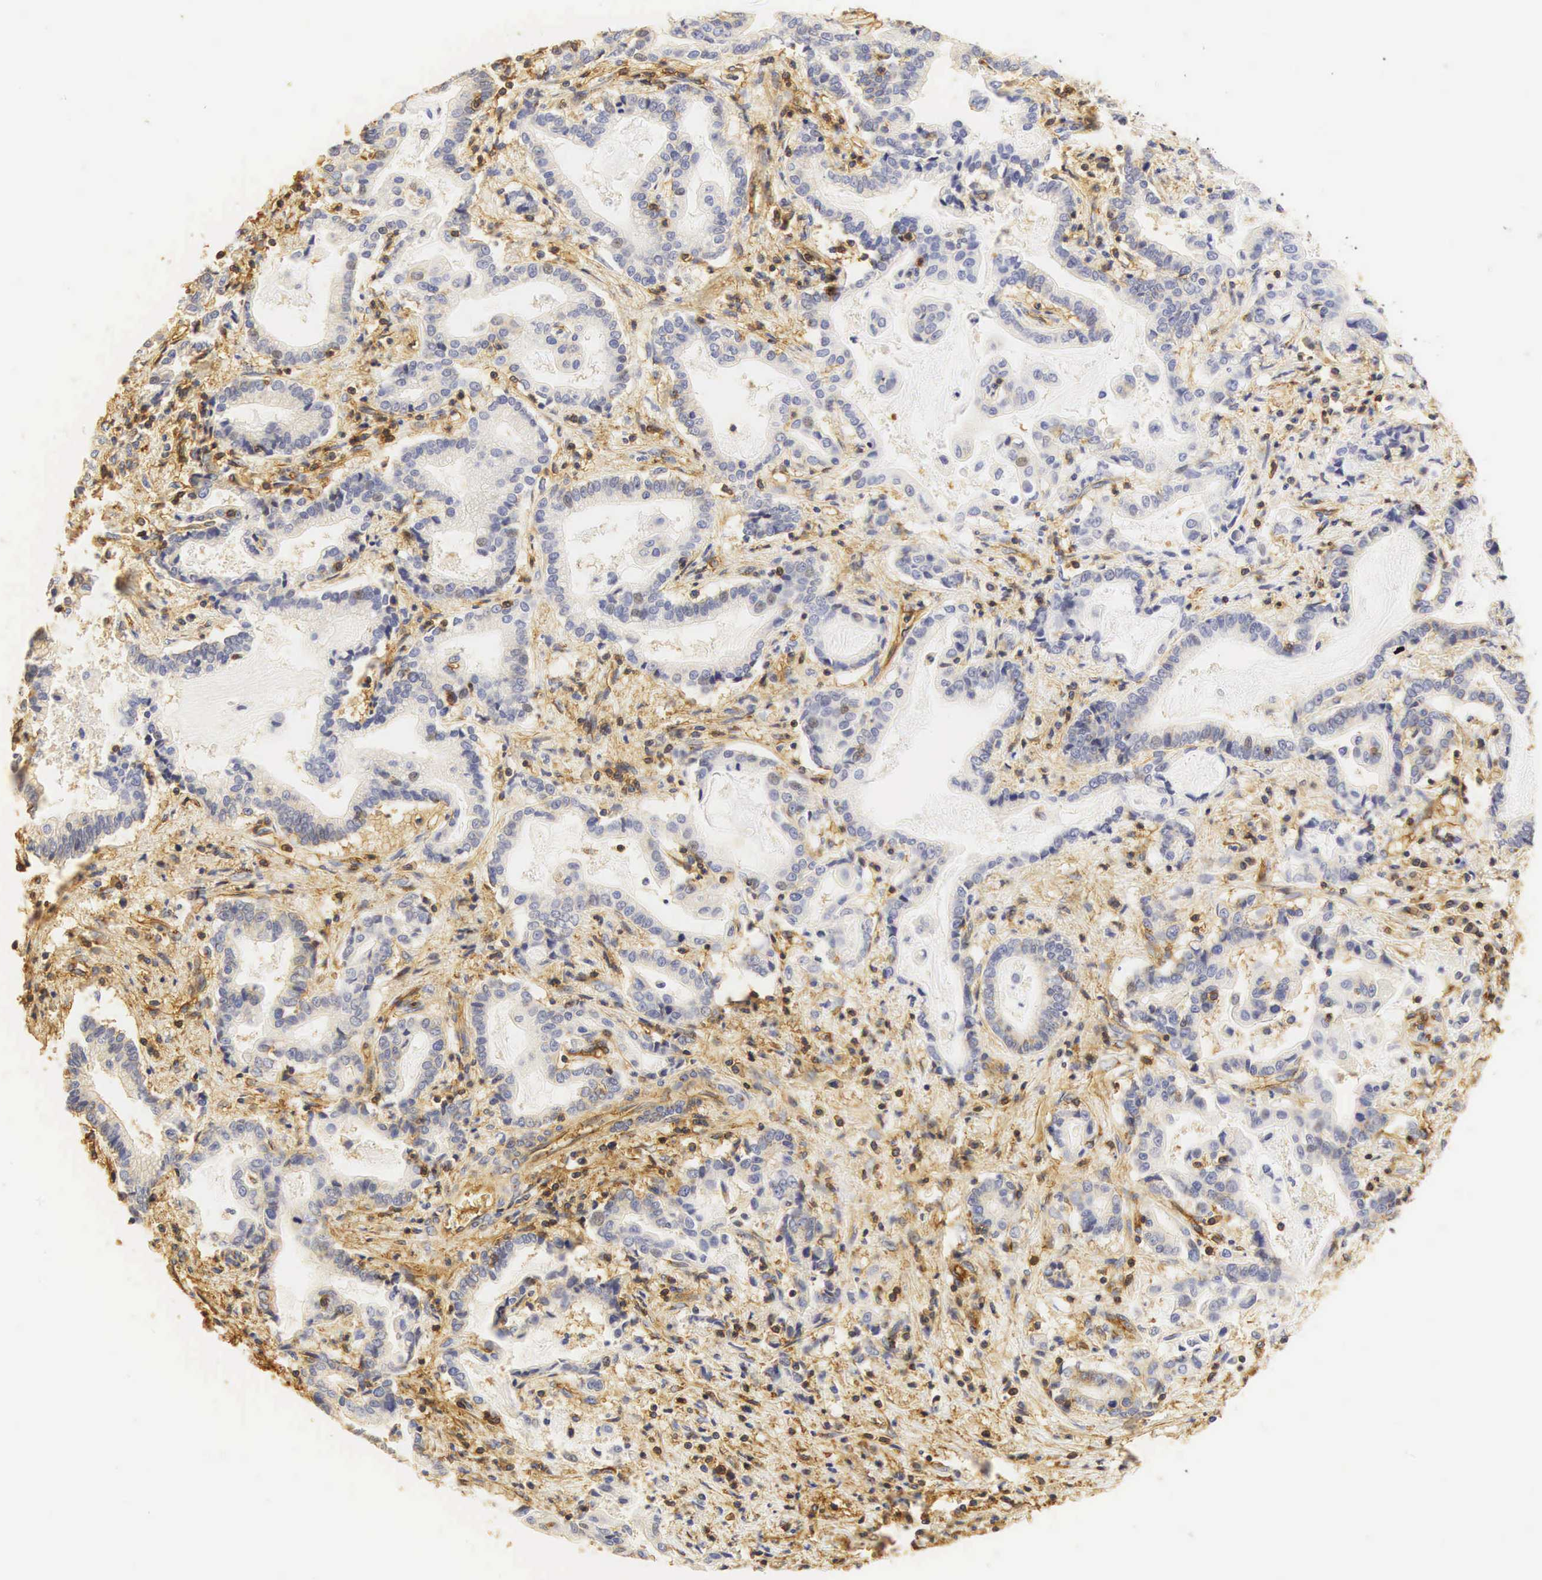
{"staining": {"intensity": "weak", "quantity": "<25%", "location": "cytoplasmic/membranous"}, "tissue": "liver cancer", "cell_type": "Tumor cells", "image_type": "cancer", "snomed": [{"axis": "morphology", "description": "Cholangiocarcinoma"}, {"axis": "topography", "description": "Liver"}], "caption": "Tumor cells are negative for brown protein staining in cholangiocarcinoma (liver). (DAB immunohistochemistry (IHC), high magnification).", "gene": "CD99", "patient": {"sex": "male", "age": 57}}